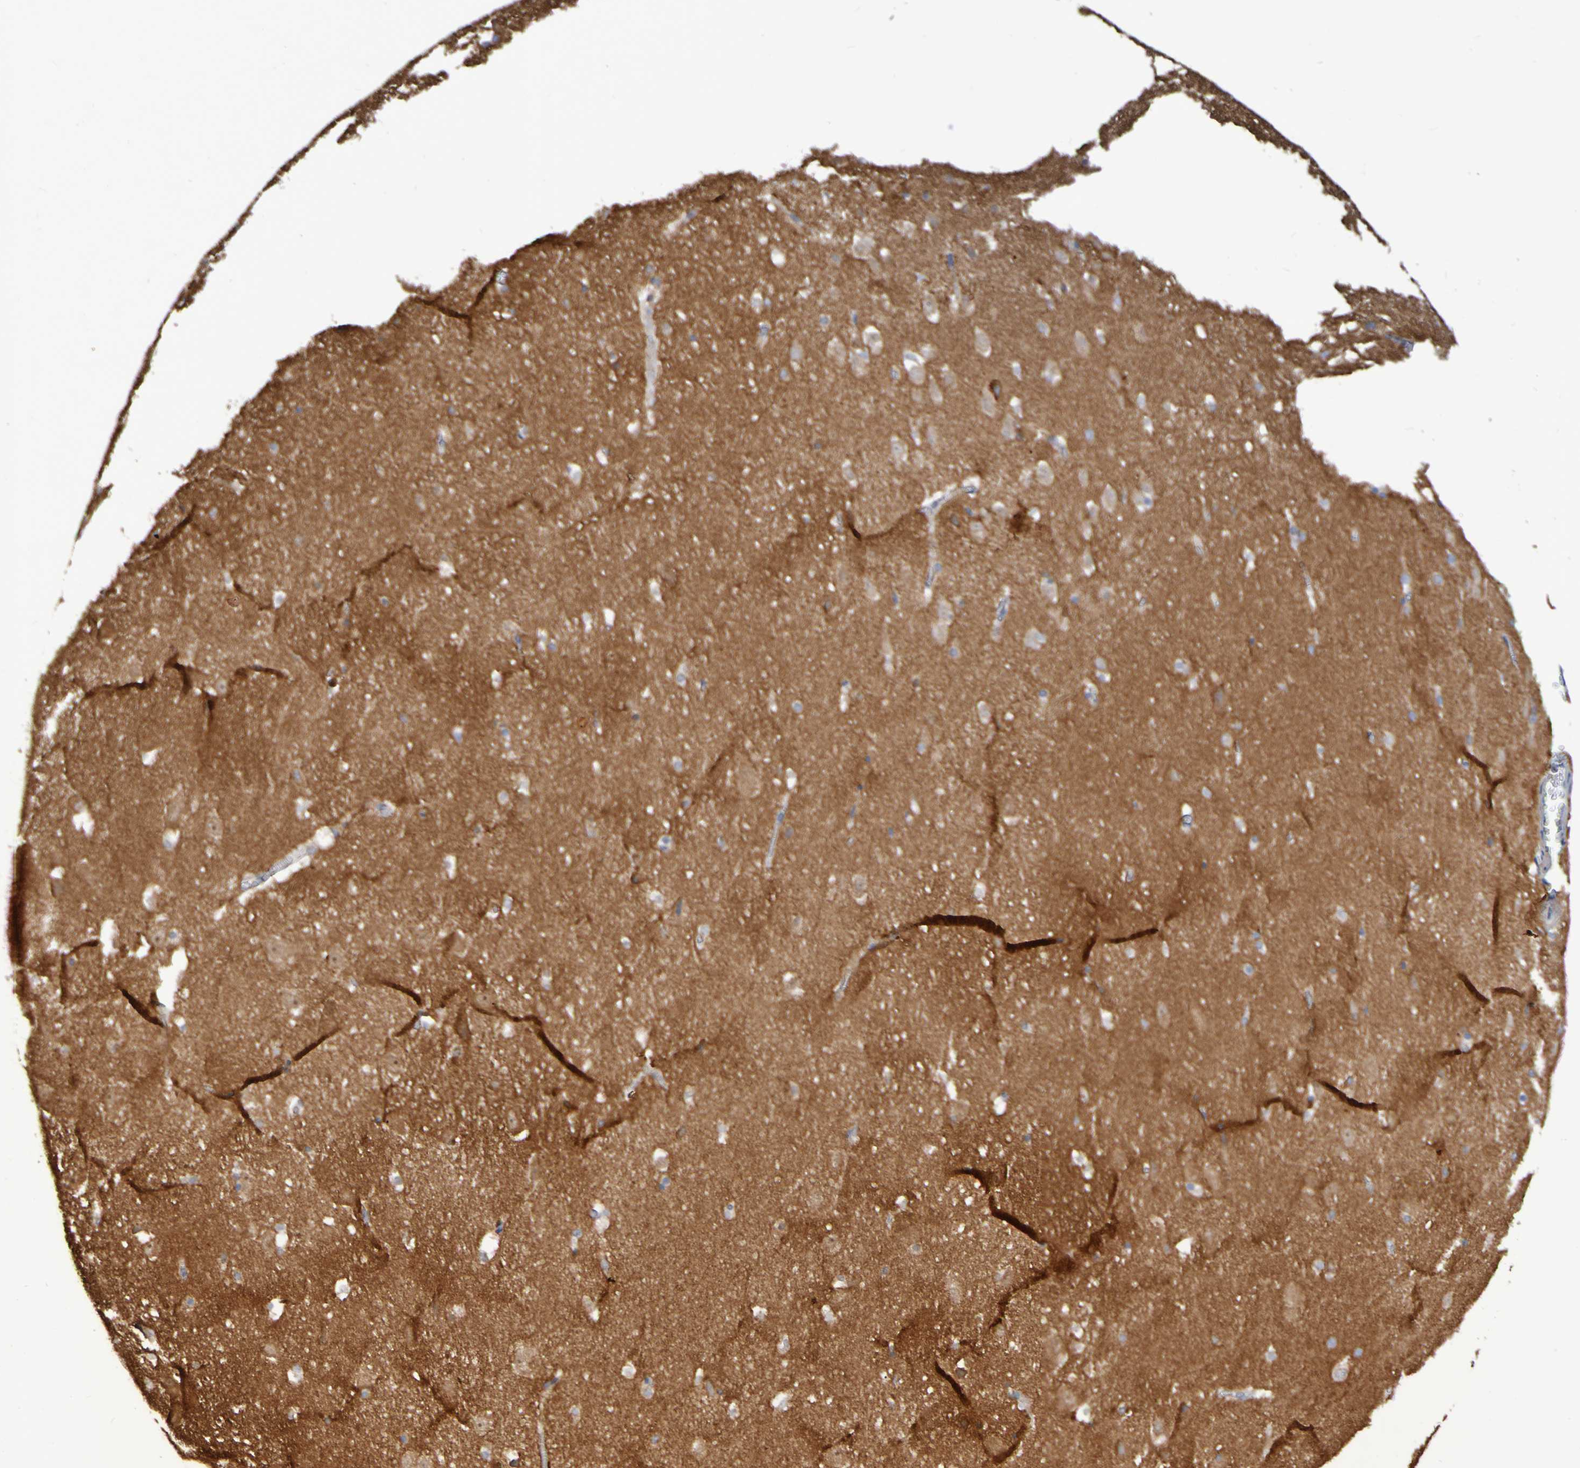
{"staining": {"intensity": "weak", "quantity": "<25%", "location": "cytoplasmic/membranous"}, "tissue": "hippocampus", "cell_type": "Glial cells", "image_type": "normal", "snomed": [{"axis": "morphology", "description": "Normal tissue, NOS"}, {"axis": "topography", "description": "Hippocampus"}], "caption": "The immunohistochemistry image has no significant positivity in glial cells of hippocampus. (DAB IHC, high magnification).", "gene": "SYNJ1", "patient": {"sex": "male", "age": 45}}